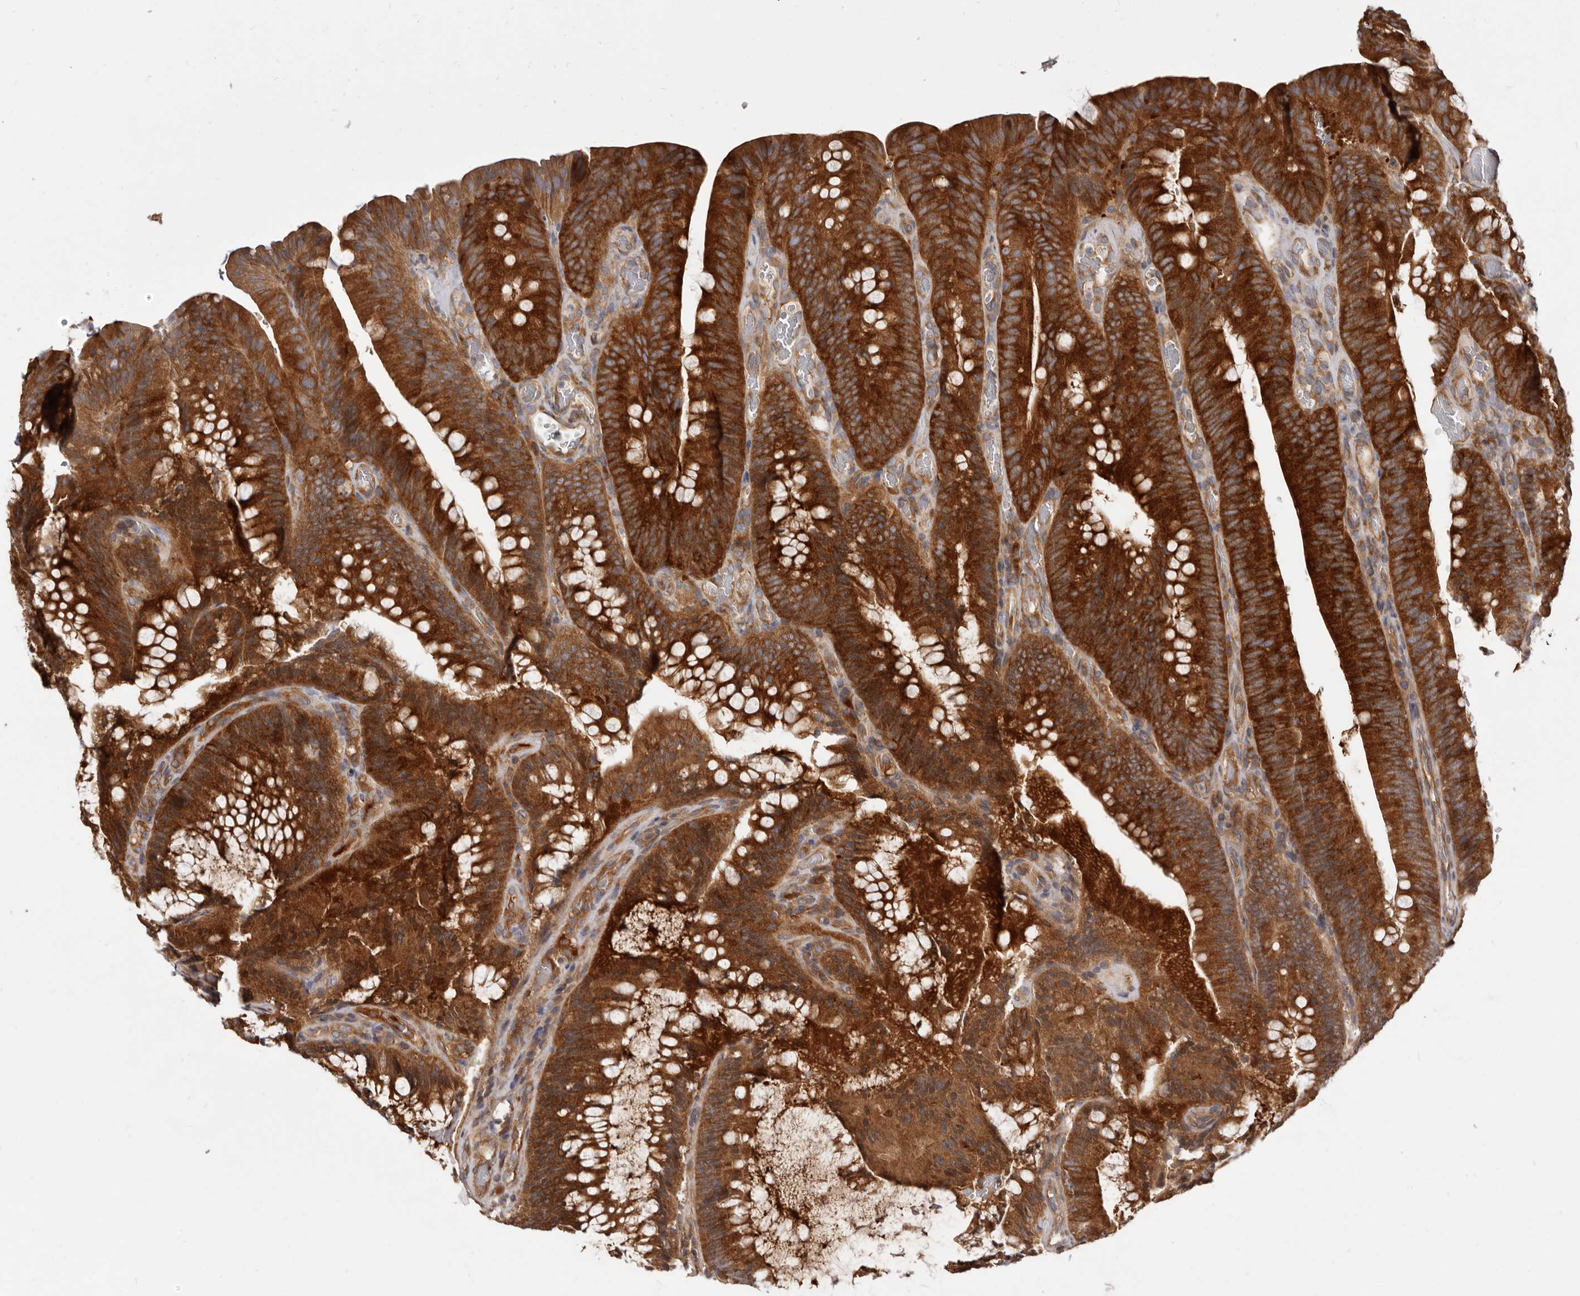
{"staining": {"intensity": "strong", "quantity": ">75%", "location": "cytoplasmic/membranous"}, "tissue": "colorectal cancer", "cell_type": "Tumor cells", "image_type": "cancer", "snomed": [{"axis": "morphology", "description": "Normal tissue, NOS"}, {"axis": "topography", "description": "Colon"}], "caption": "The immunohistochemical stain highlights strong cytoplasmic/membranous positivity in tumor cells of colorectal cancer tissue.", "gene": "ADAMTS20", "patient": {"sex": "female", "age": 82}}